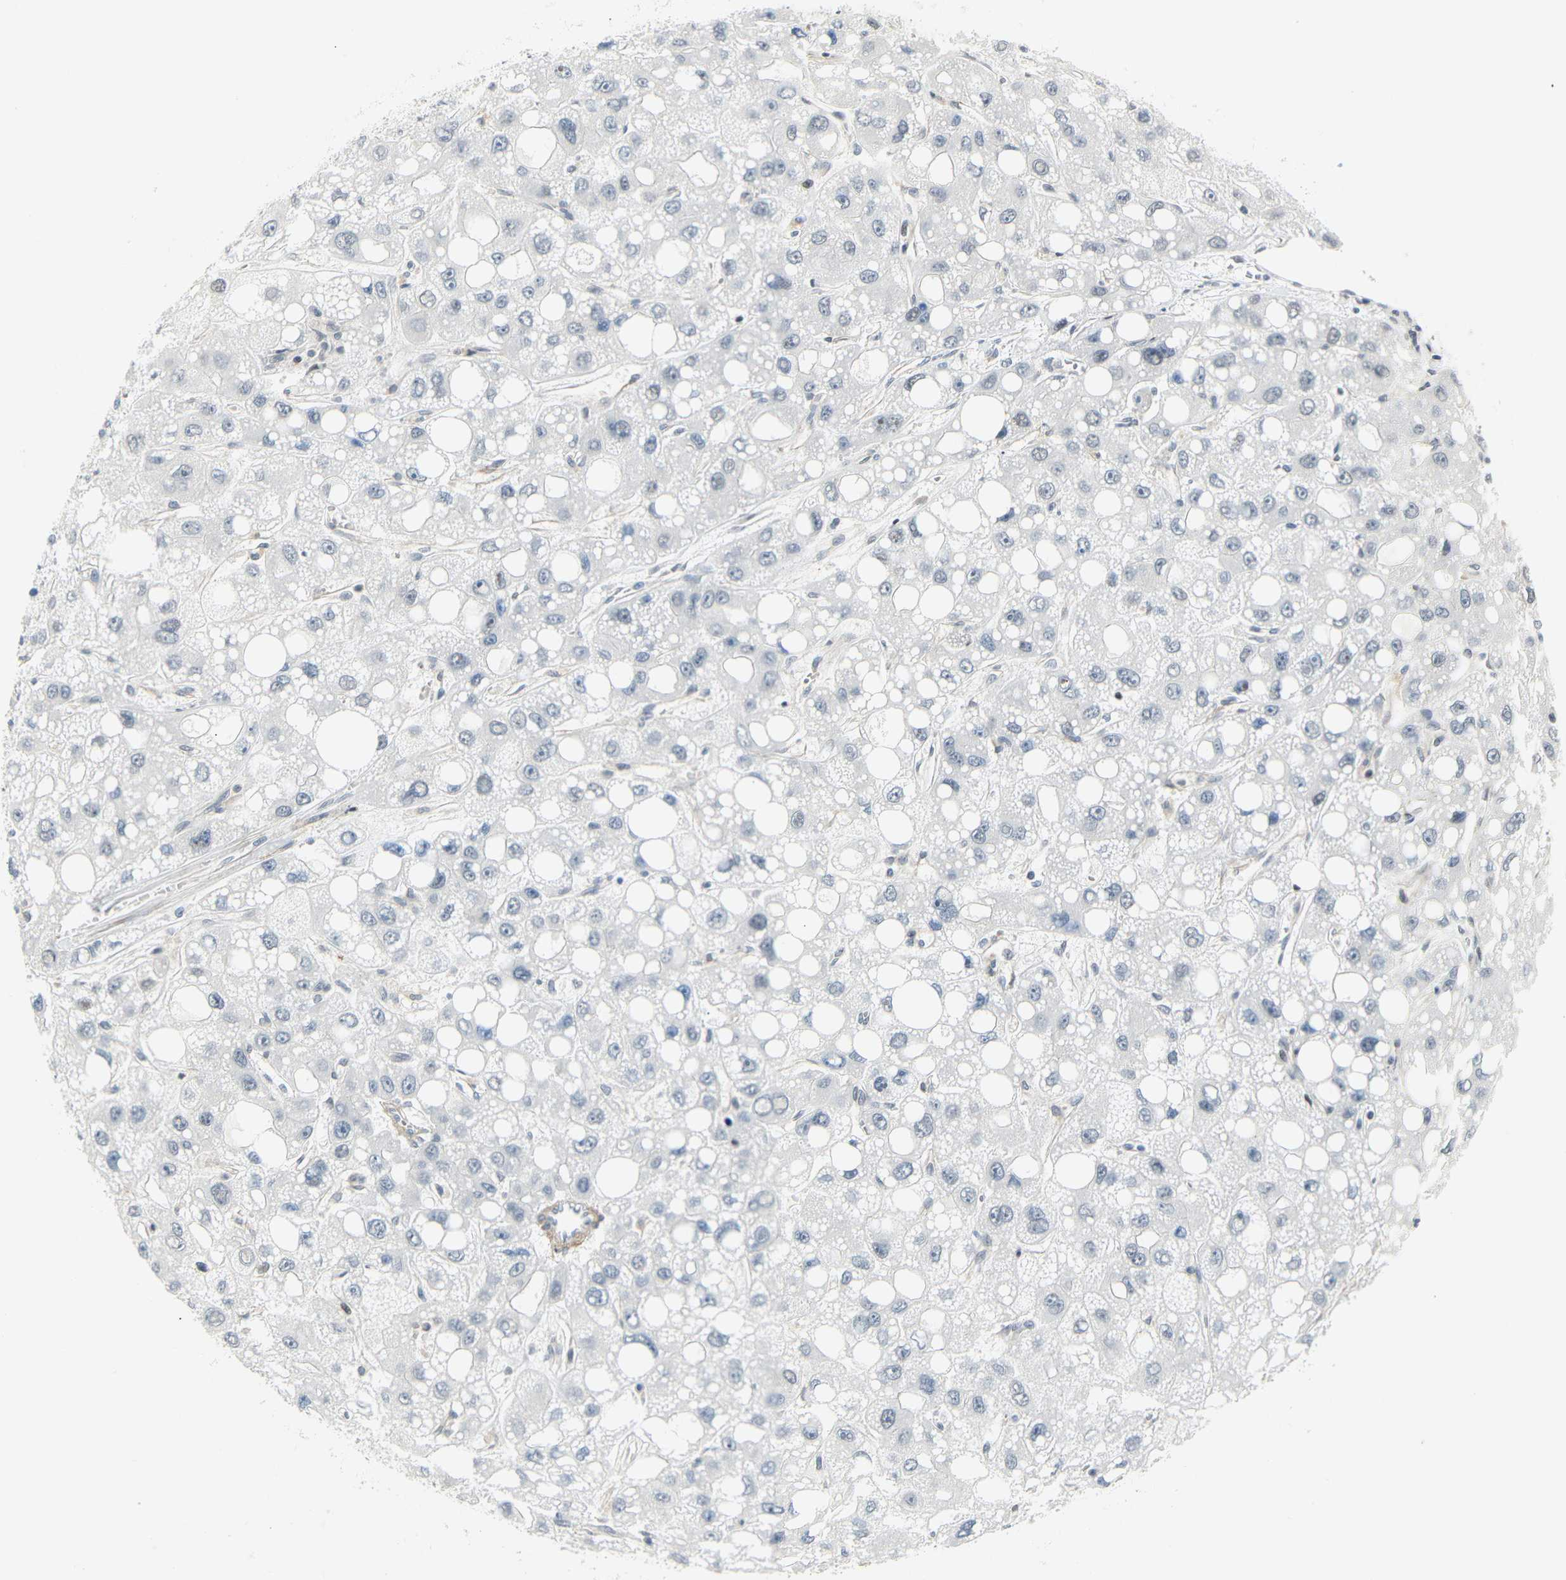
{"staining": {"intensity": "negative", "quantity": "none", "location": "none"}, "tissue": "liver cancer", "cell_type": "Tumor cells", "image_type": "cancer", "snomed": [{"axis": "morphology", "description": "Carcinoma, Hepatocellular, NOS"}, {"axis": "topography", "description": "Liver"}], "caption": "Micrograph shows no protein staining in tumor cells of hepatocellular carcinoma (liver) tissue.", "gene": "IMPG2", "patient": {"sex": "male", "age": 55}}